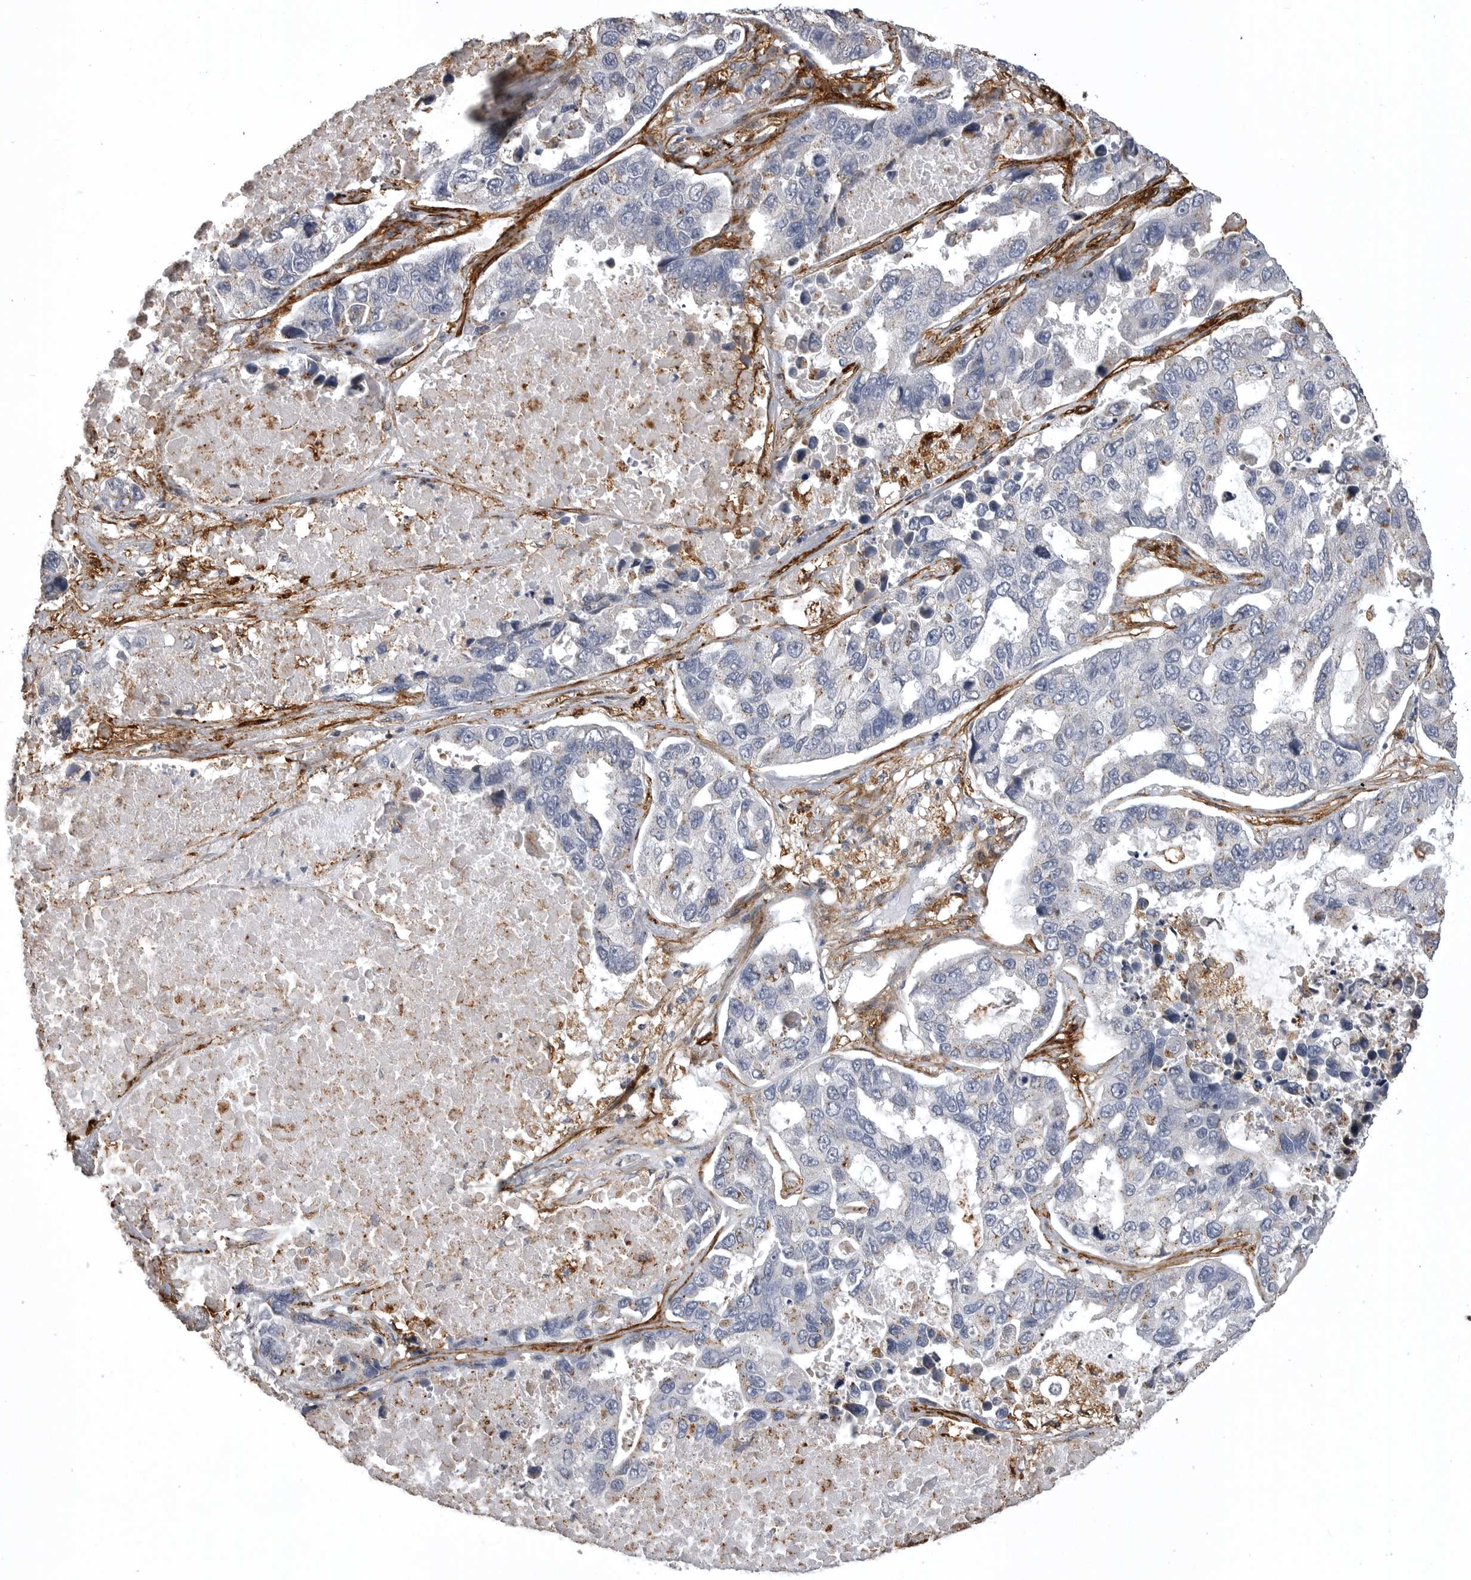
{"staining": {"intensity": "negative", "quantity": "none", "location": "none"}, "tissue": "lung cancer", "cell_type": "Tumor cells", "image_type": "cancer", "snomed": [{"axis": "morphology", "description": "Adenocarcinoma, NOS"}, {"axis": "topography", "description": "Lung"}], "caption": "This is a micrograph of immunohistochemistry staining of lung cancer, which shows no expression in tumor cells. (Brightfield microscopy of DAB (3,3'-diaminobenzidine) IHC at high magnification).", "gene": "AOC3", "patient": {"sex": "male", "age": 64}}